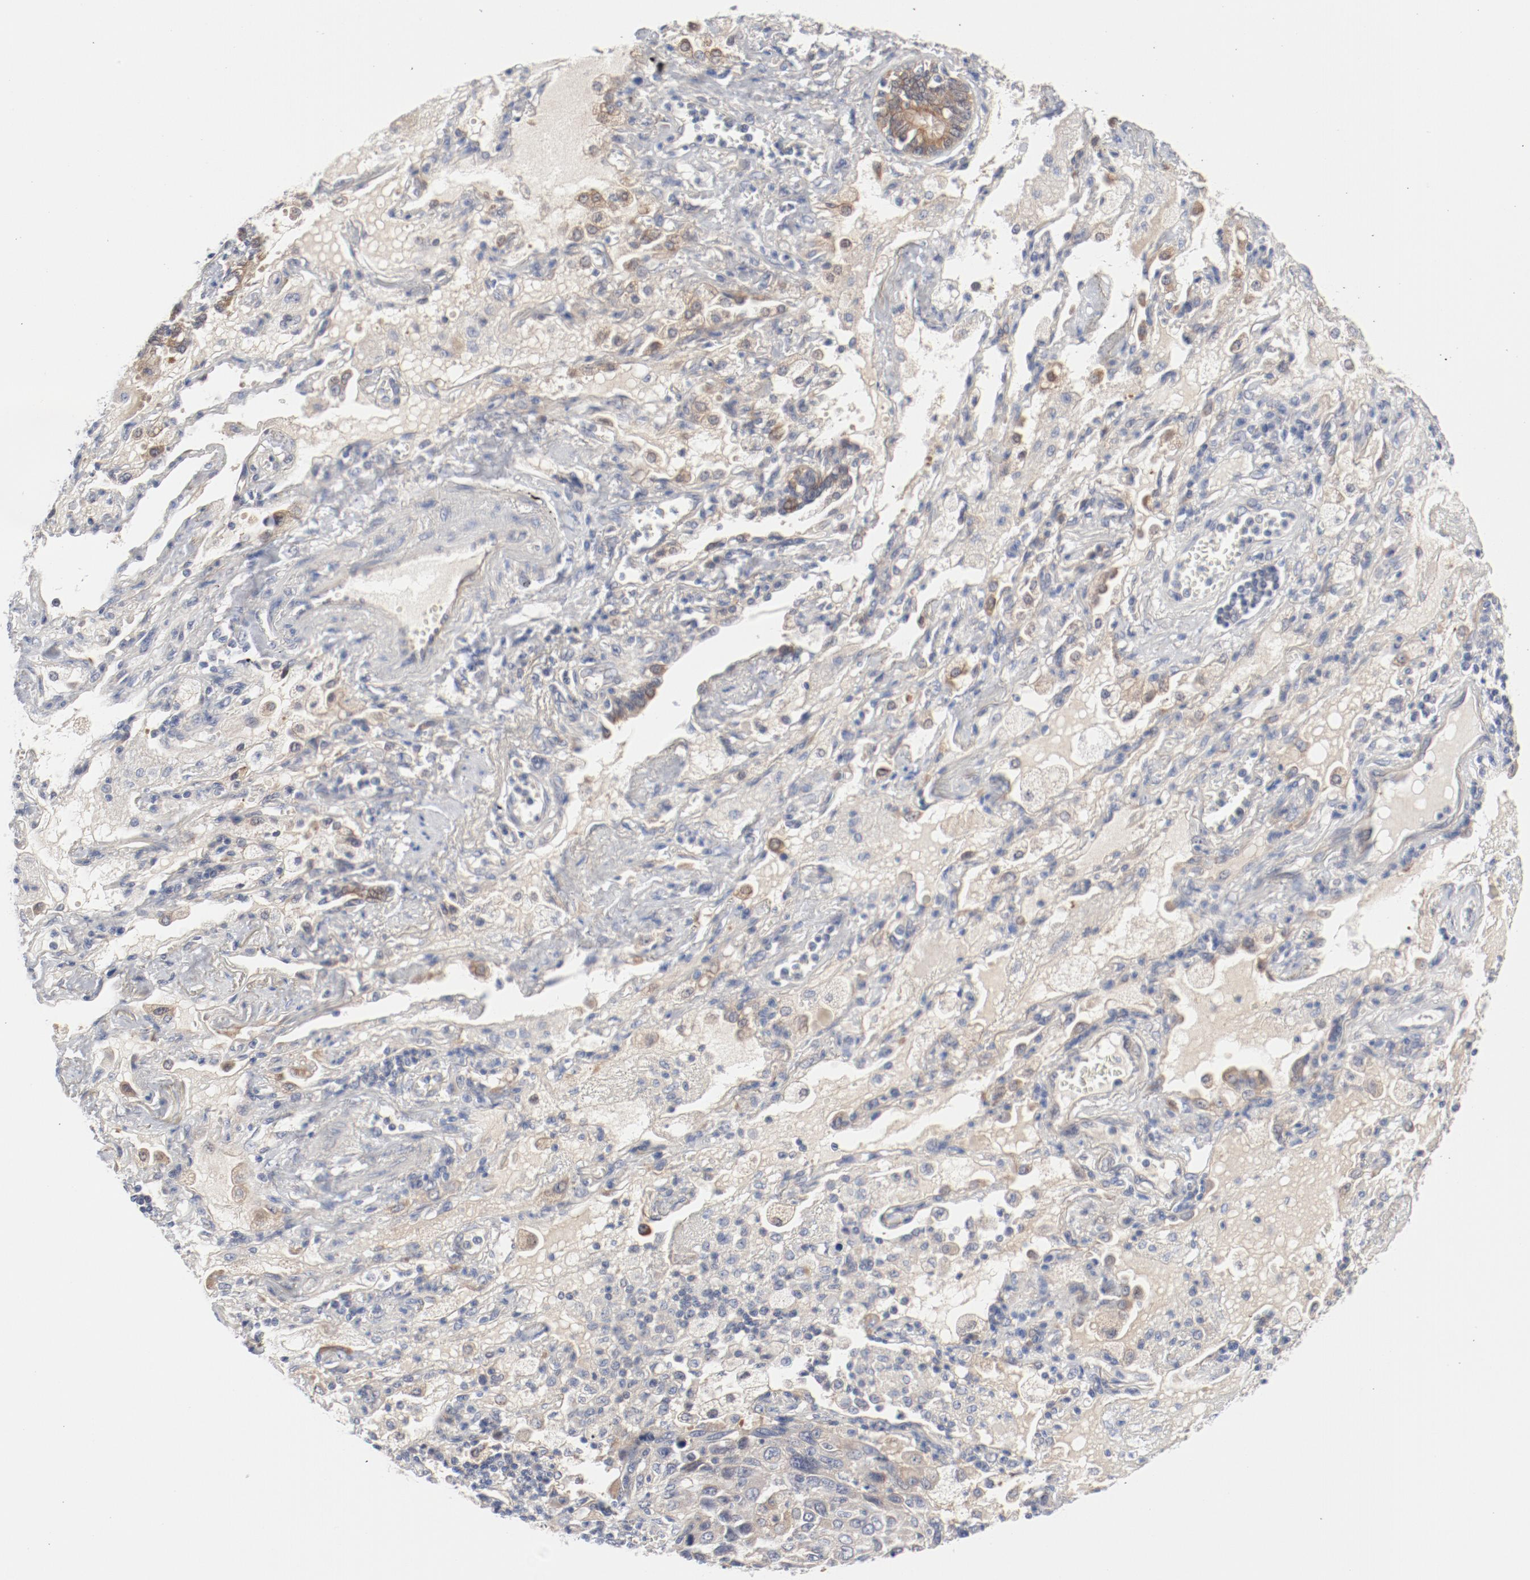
{"staining": {"intensity": "moderate", "quantity": "25%-75%", "location": "cytoplasmic/membranous"}, "tissue": "lung cancer", "cell_type": "Tumor cells", "image_type": "cancer", "snomed": [{"axis": "morphology", "description": "Squamous cell carcinoma, NOS"}, {"axis": "topography", "description": "Lung"}], "caption": "IHC staining of lung cancer (squamous cell carcinoma), which reveals medium levels of moderate cytoplasmic/membranous positivity in about 25%-75% of tumor cells indicating moderate cytoplasmic/membranous protein staining. The staining was performed using DAB (3,3'-diaminobenzidine) (brown) for protein detection and nuclei were counterstained in hematoxylin (blue).", "gene": "BAD", "patient": {"sex": "female", "age": 76}}